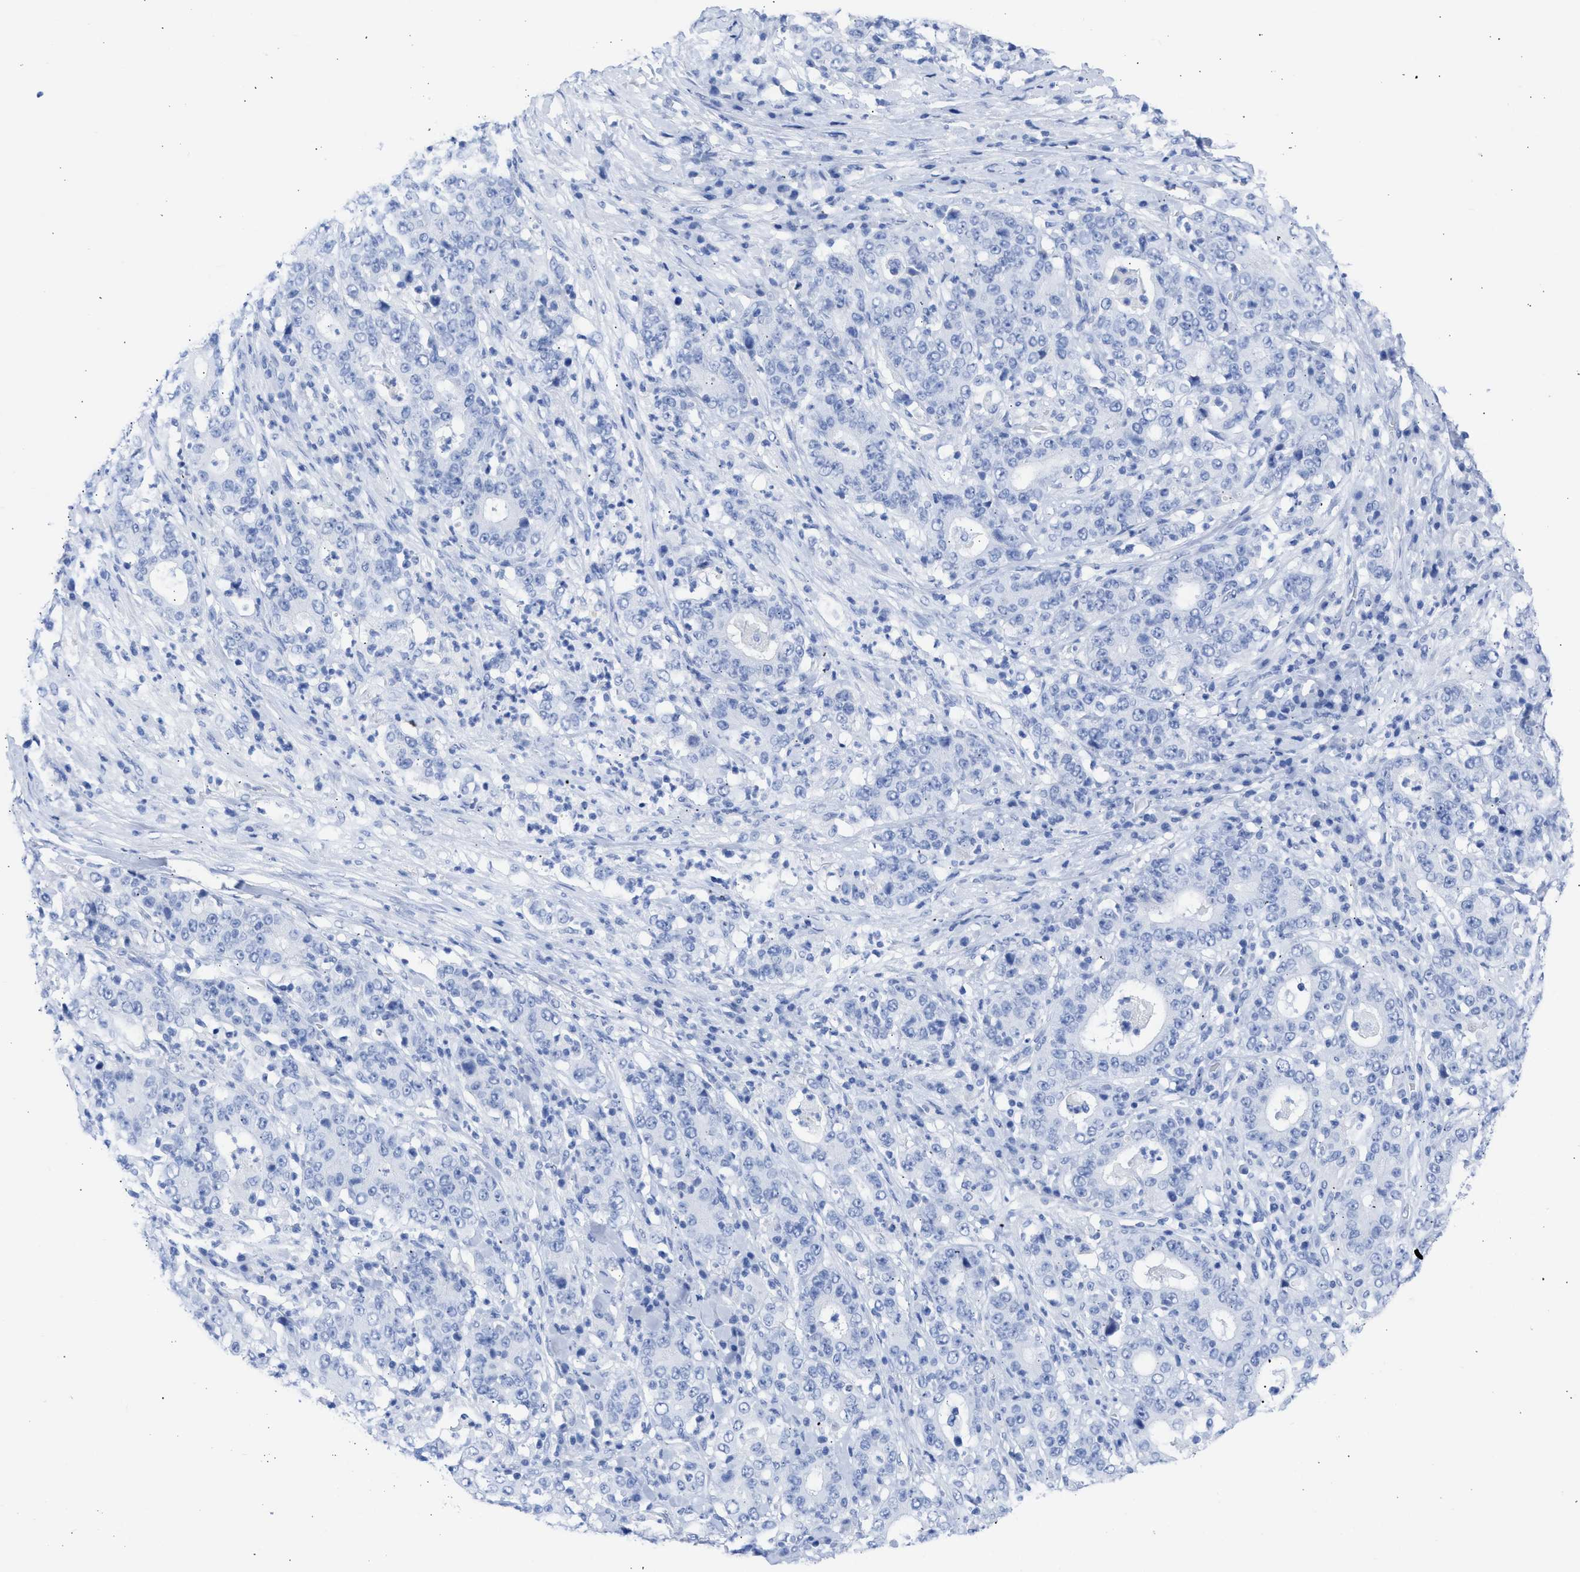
{"staining": {"intensity": "negative", "quantity": "none", "location": "none"}, "tissue": "stomach cancer", "cell_type": "Tumor cells", "image_type": "cancer", "snomed": [{"axis": "morphology", "description": "Normal tissue, NOS"}, {"axis": "morphology", "description": "Adenocarcinoma, NOS"}, {"axis": "topography", "description": "Stomach, upper"}, {"axis": "topography", "description": "Stomach"}], "caption": "This is a photomicrograph of IHC staining of stomach cancer (adenocarcinoma), which shows no expression in tumor cells.", "gene": "RSPH1", "patient": {"sex": "male", "age": 59}}